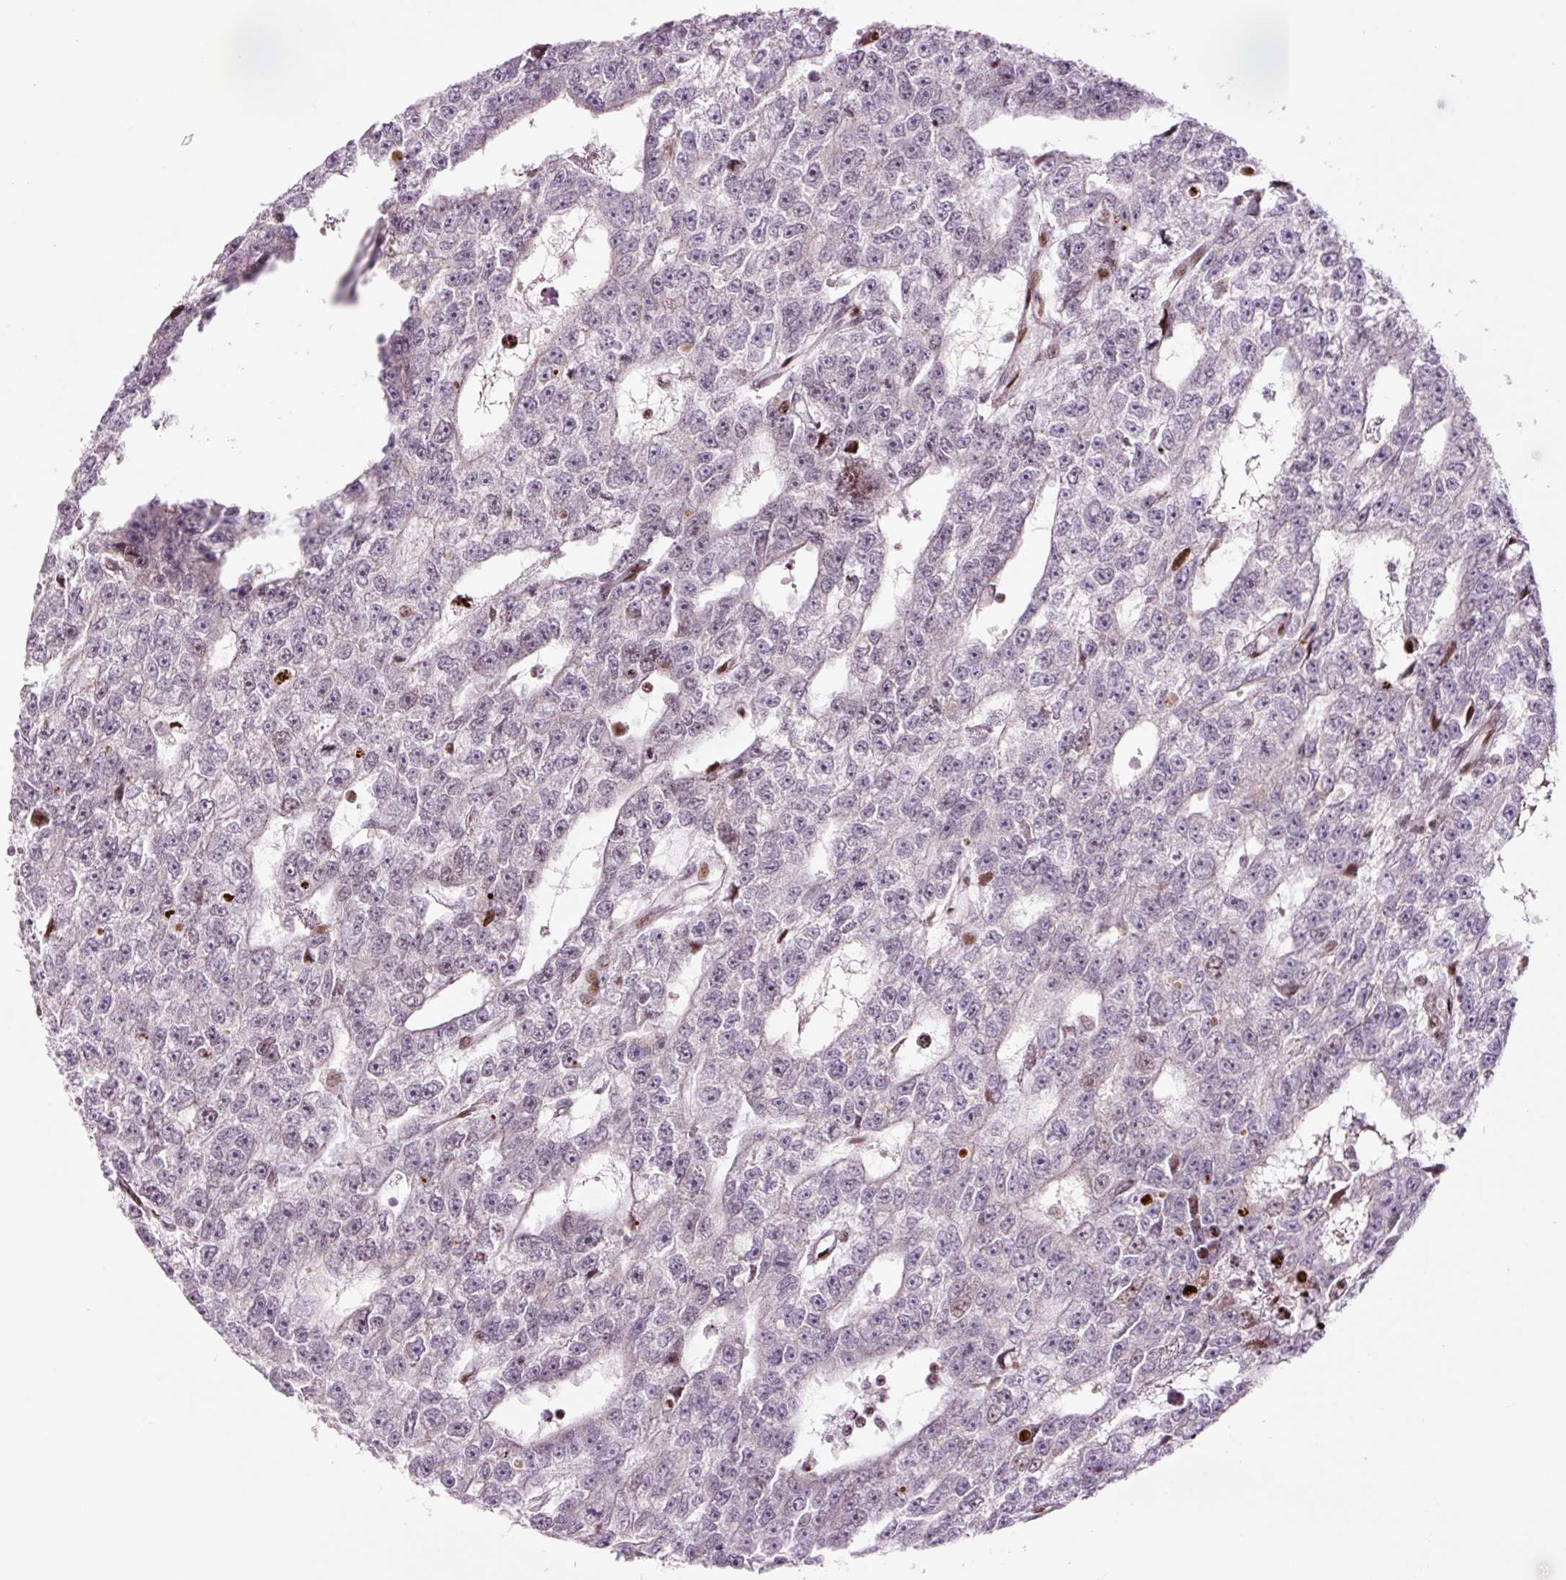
{"staining": {"intensity": "weak", "quantity": "<25%", "location": "nuclear"}, "tissue": "testis cancer", "cell_type": "Tumor cells", "image_type": "cancer", "snomed": [{"axis": "morphology", "description": "Carcinoma, Embryonal, NOS"}, {"axis": "topography", "description": "Testis"}], "caption": "An image of embryonal carcinoma (testis) stained for a protein displays no brown staining in tumor cells. The staining was performed using DAB to visualize the protein expression in brown, while the nuclei were stained in blue with hematoxylin (Magnification: 20x).", "gene": "TMEM177", "patient": {"sex": "male", "age": 20}}